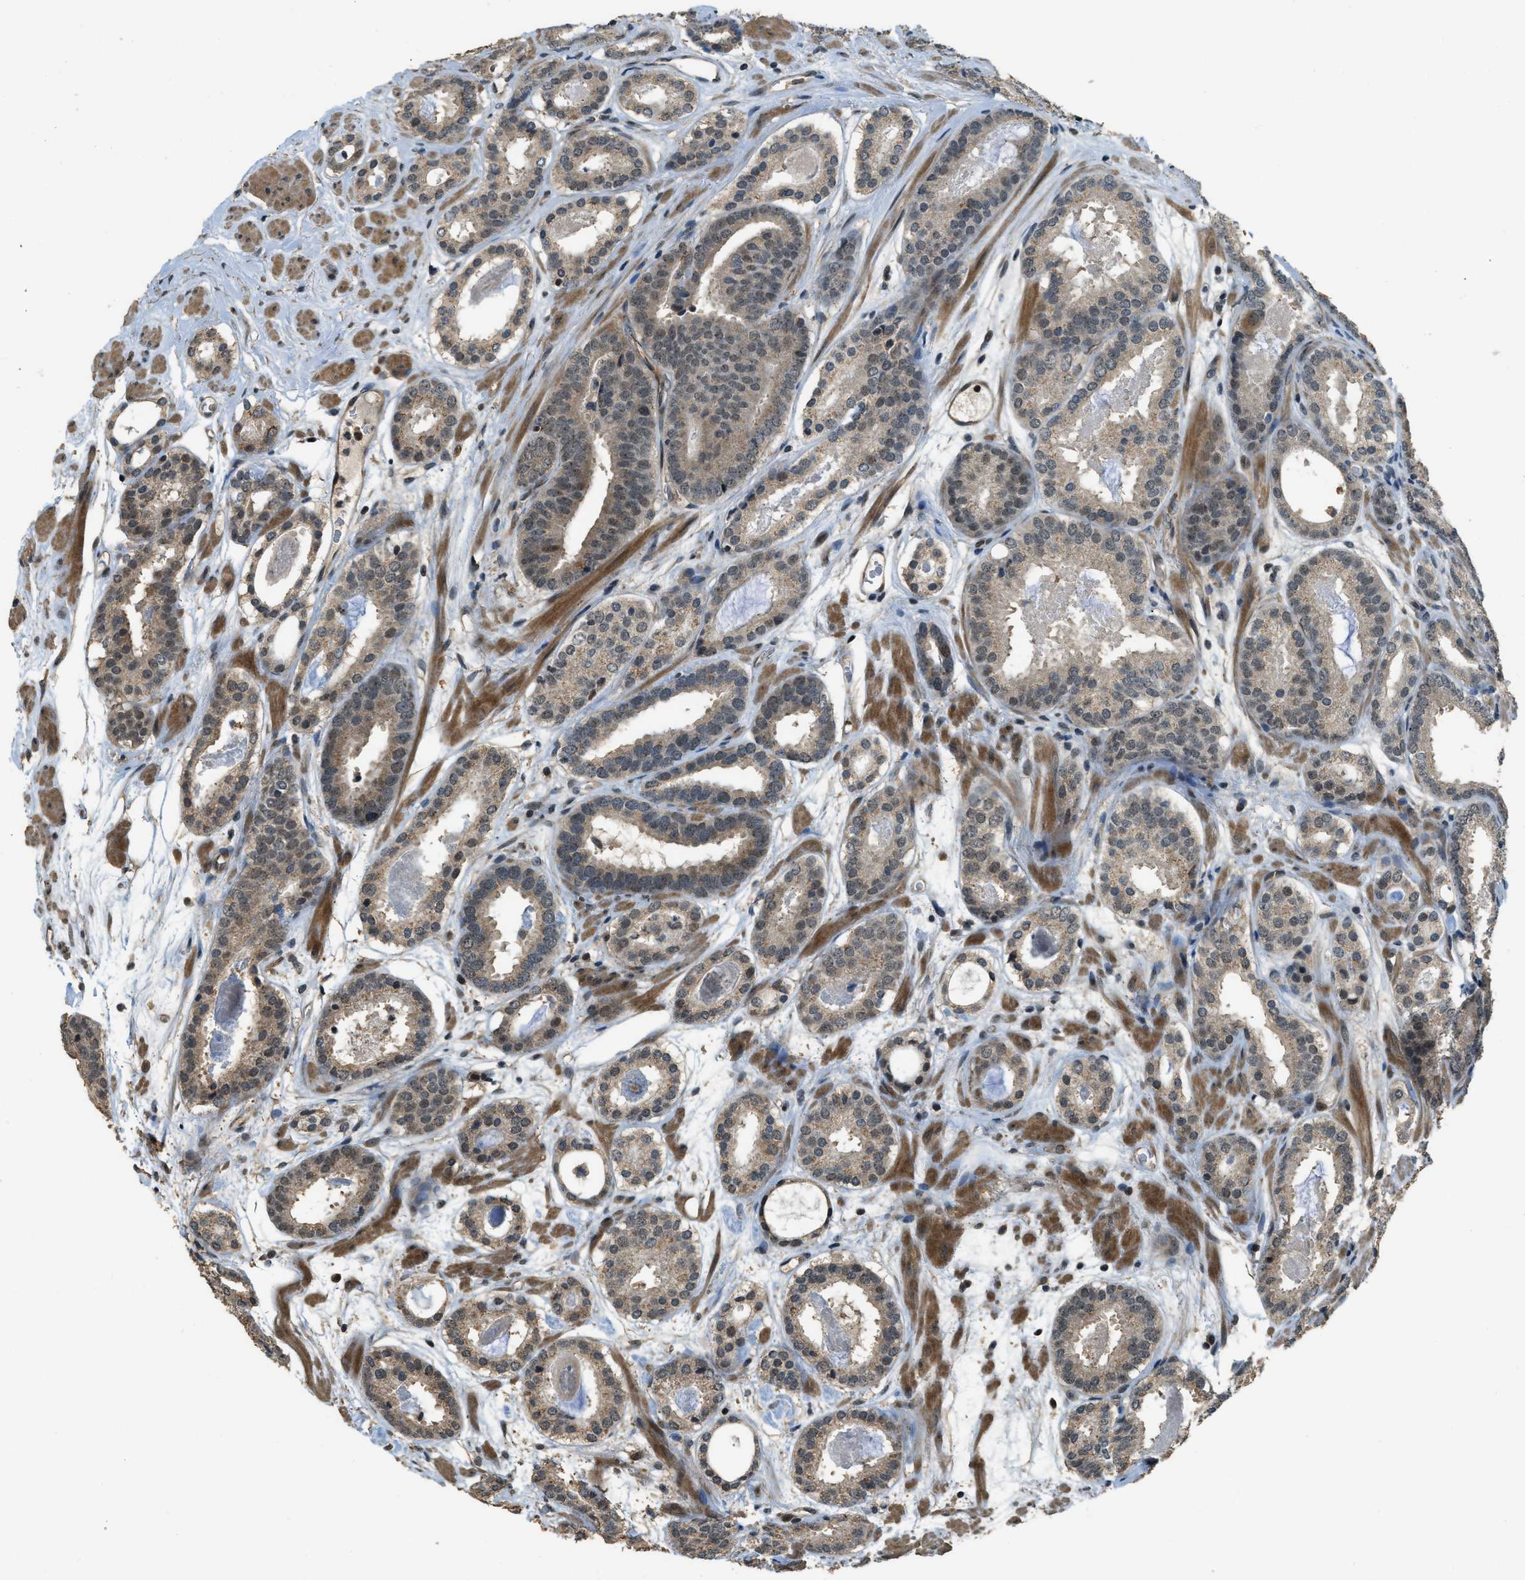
{"staining": {"intensity": "weak", "quantity": ">75%", "location": "cytoplasmic/membranous,nuclear"}, "tissue": "prostate cancer", "cell_type": "Tumor cells", "image_type": "cancer", "snomed": [{"axis": "morphology", "description": "Adenocarcinoma, Low grade"}, {"axis": "topography", "description": "Prostate"}], "caption": "Prostate low-grade adenocarcinoma tissue exhibits weak cytoplasmic/membranous and nuclear positivity in about >75% of tumor cells, visualized by immunohistochemistry. The staining was performed using DAB (3,3'-diaminobenzidine) to visualize the protein expression in brown, while the nuclei were stained in blue with hematoxylin (Magnification: 20x).", "gene": "MED21", "patient": {"sex": "male", "age": 69}}